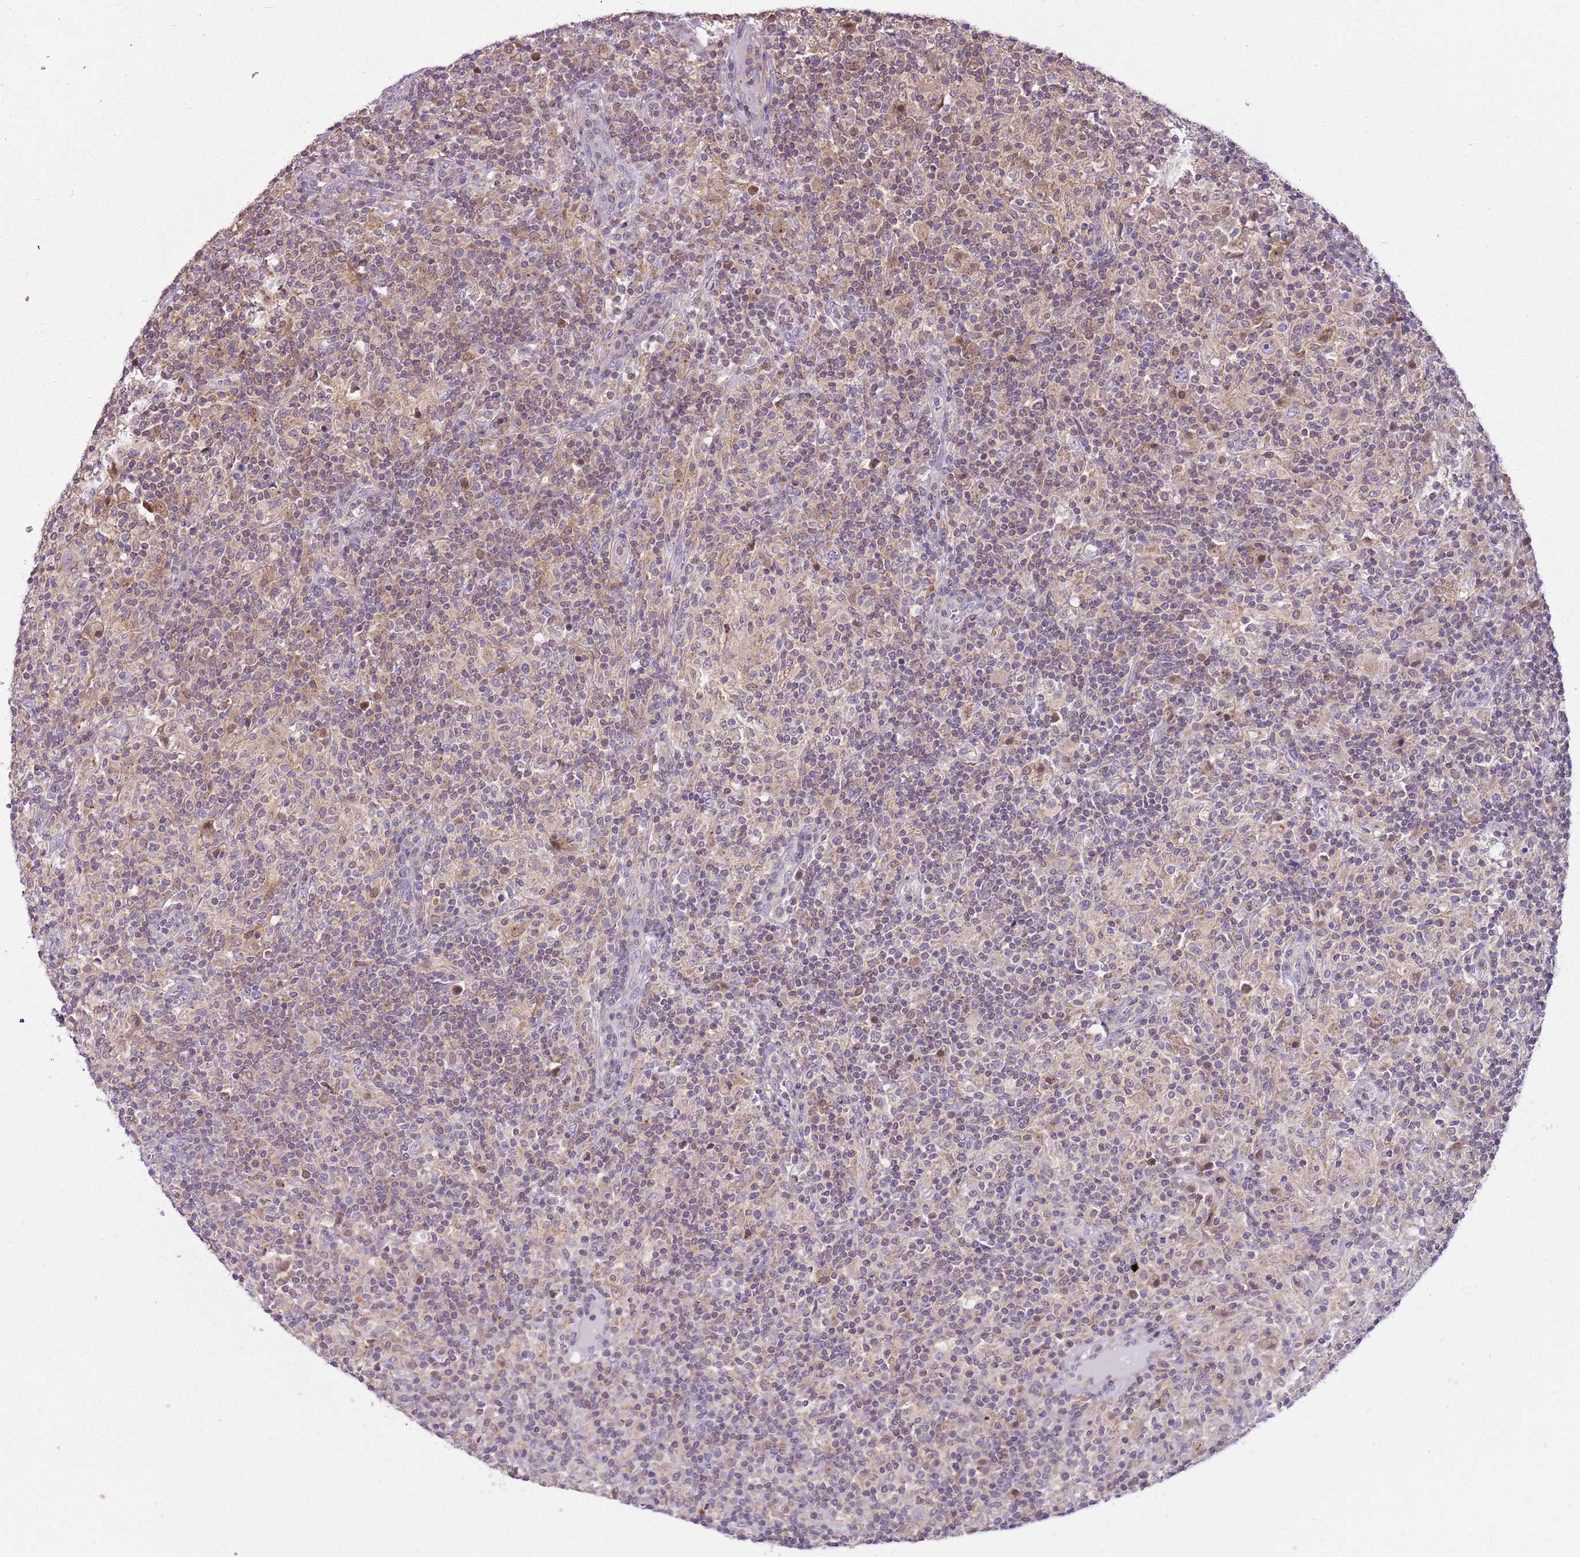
{"staining": {"intensity": "negative", "quantity": "none", "location": "none"}, "tissue": "lymphoma", "cell_type": "Tumor cells", "image_type": "cancer", "snomed": [{"axis": "morphology", "description": "Hodgkin's disease, NOS"}, {"axis": "topography", "description": "Lymph node"}], "caption": "DAB (3,3'-diaminobenzidine) immunohistochemical staining of human lymphoma demonstrates no significant staining in tumor cells.", "gene": "CAPN7", "patient": {"sex": "male", "age": 70}}